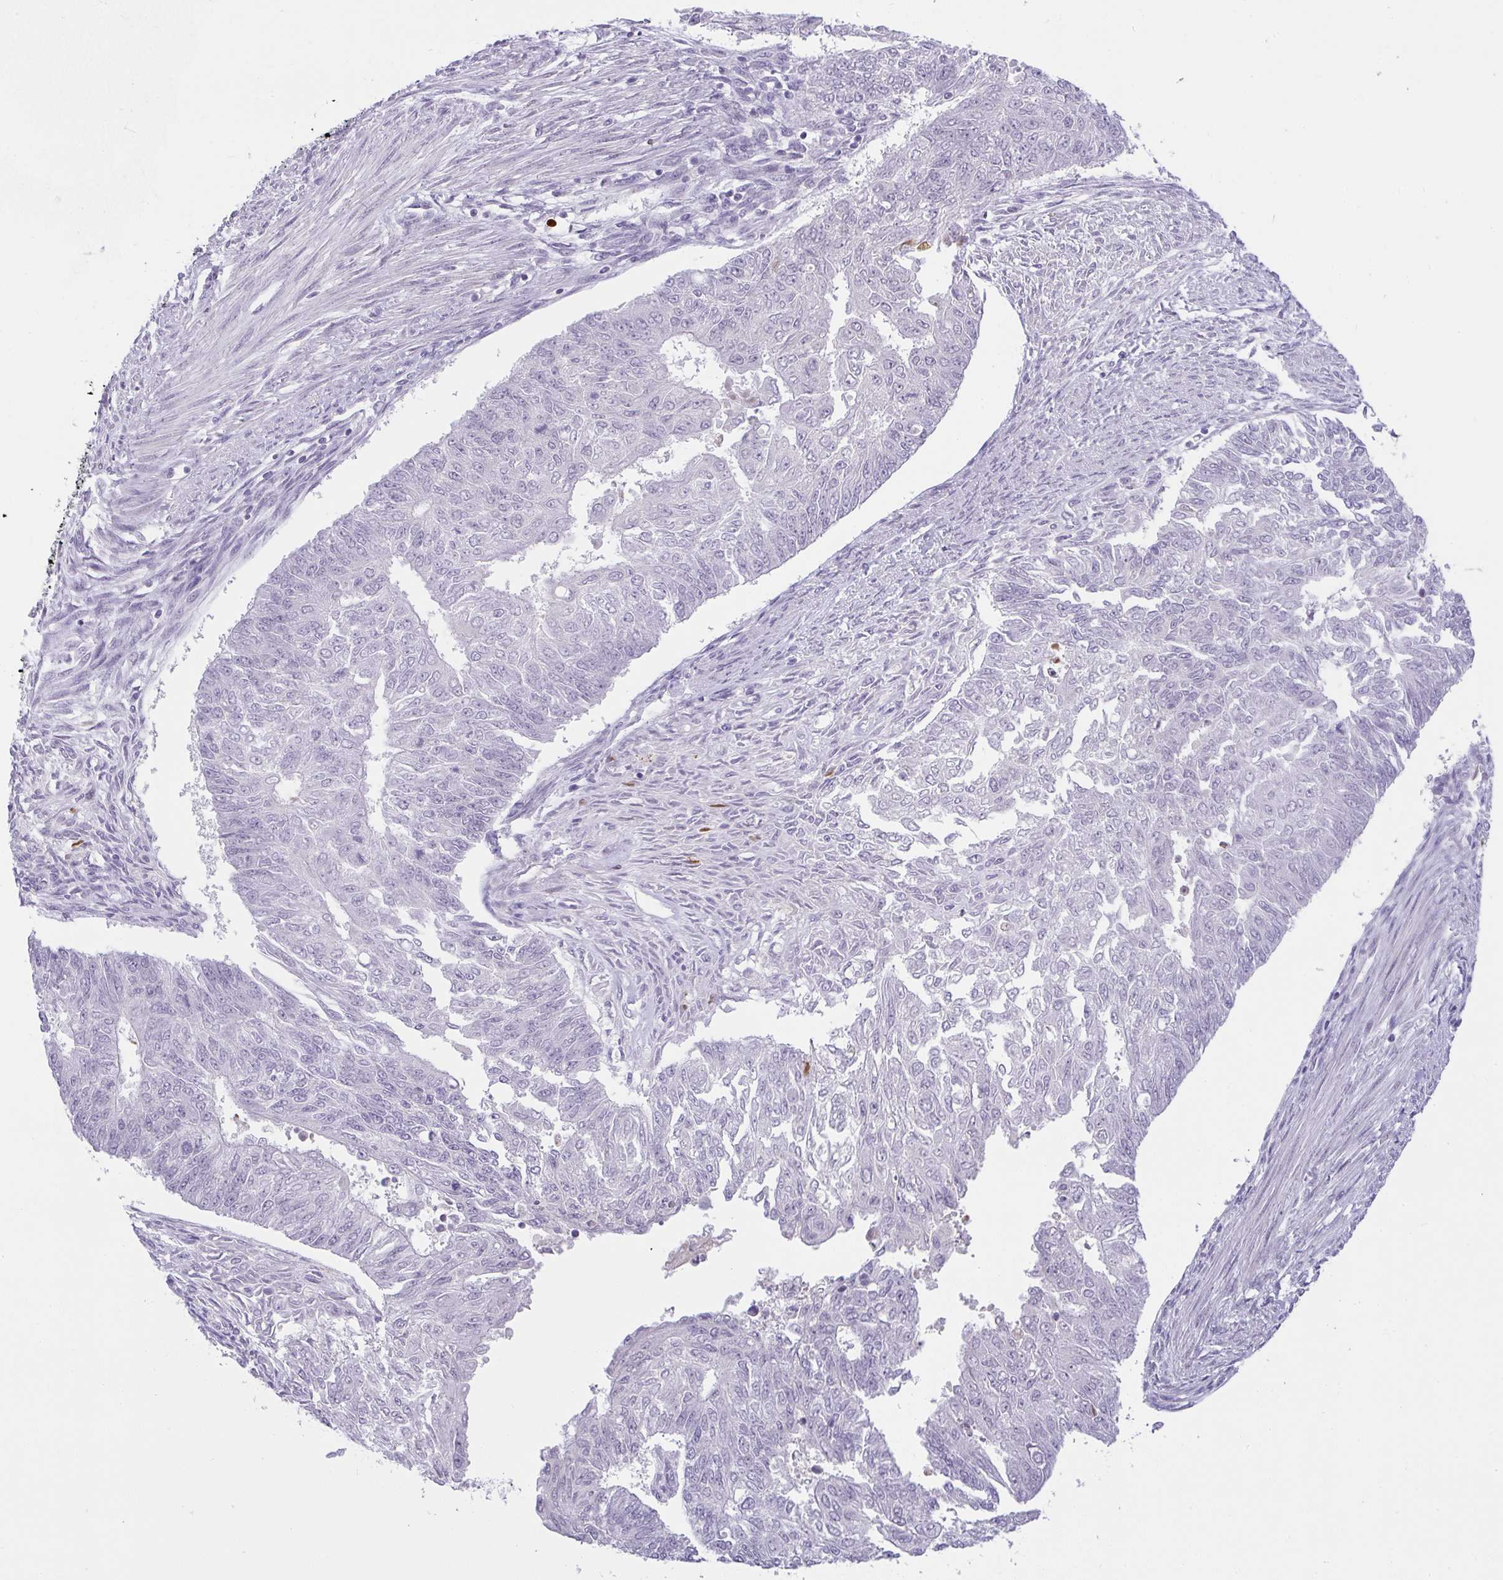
{"staining": {"intensity": "negative", "quantity": "none", "location": "none"}, "tissue": "endometrial cancer", "cell_type": "Tumor cells", "image_type": "cancer", "snomed": [{"axis": "morphology", "description": "Adenocarcinoma, NOS"}, {"axis": "topography", "description": "Endometrium"}], "caption": "The immunohistochemistry (IHC) histopathology image has no significant staining in tumor cells of endometrial adenocarcinoma tissue.", "gene": "CACNA1S", "patient": {"sex": "female", "age": 32}}